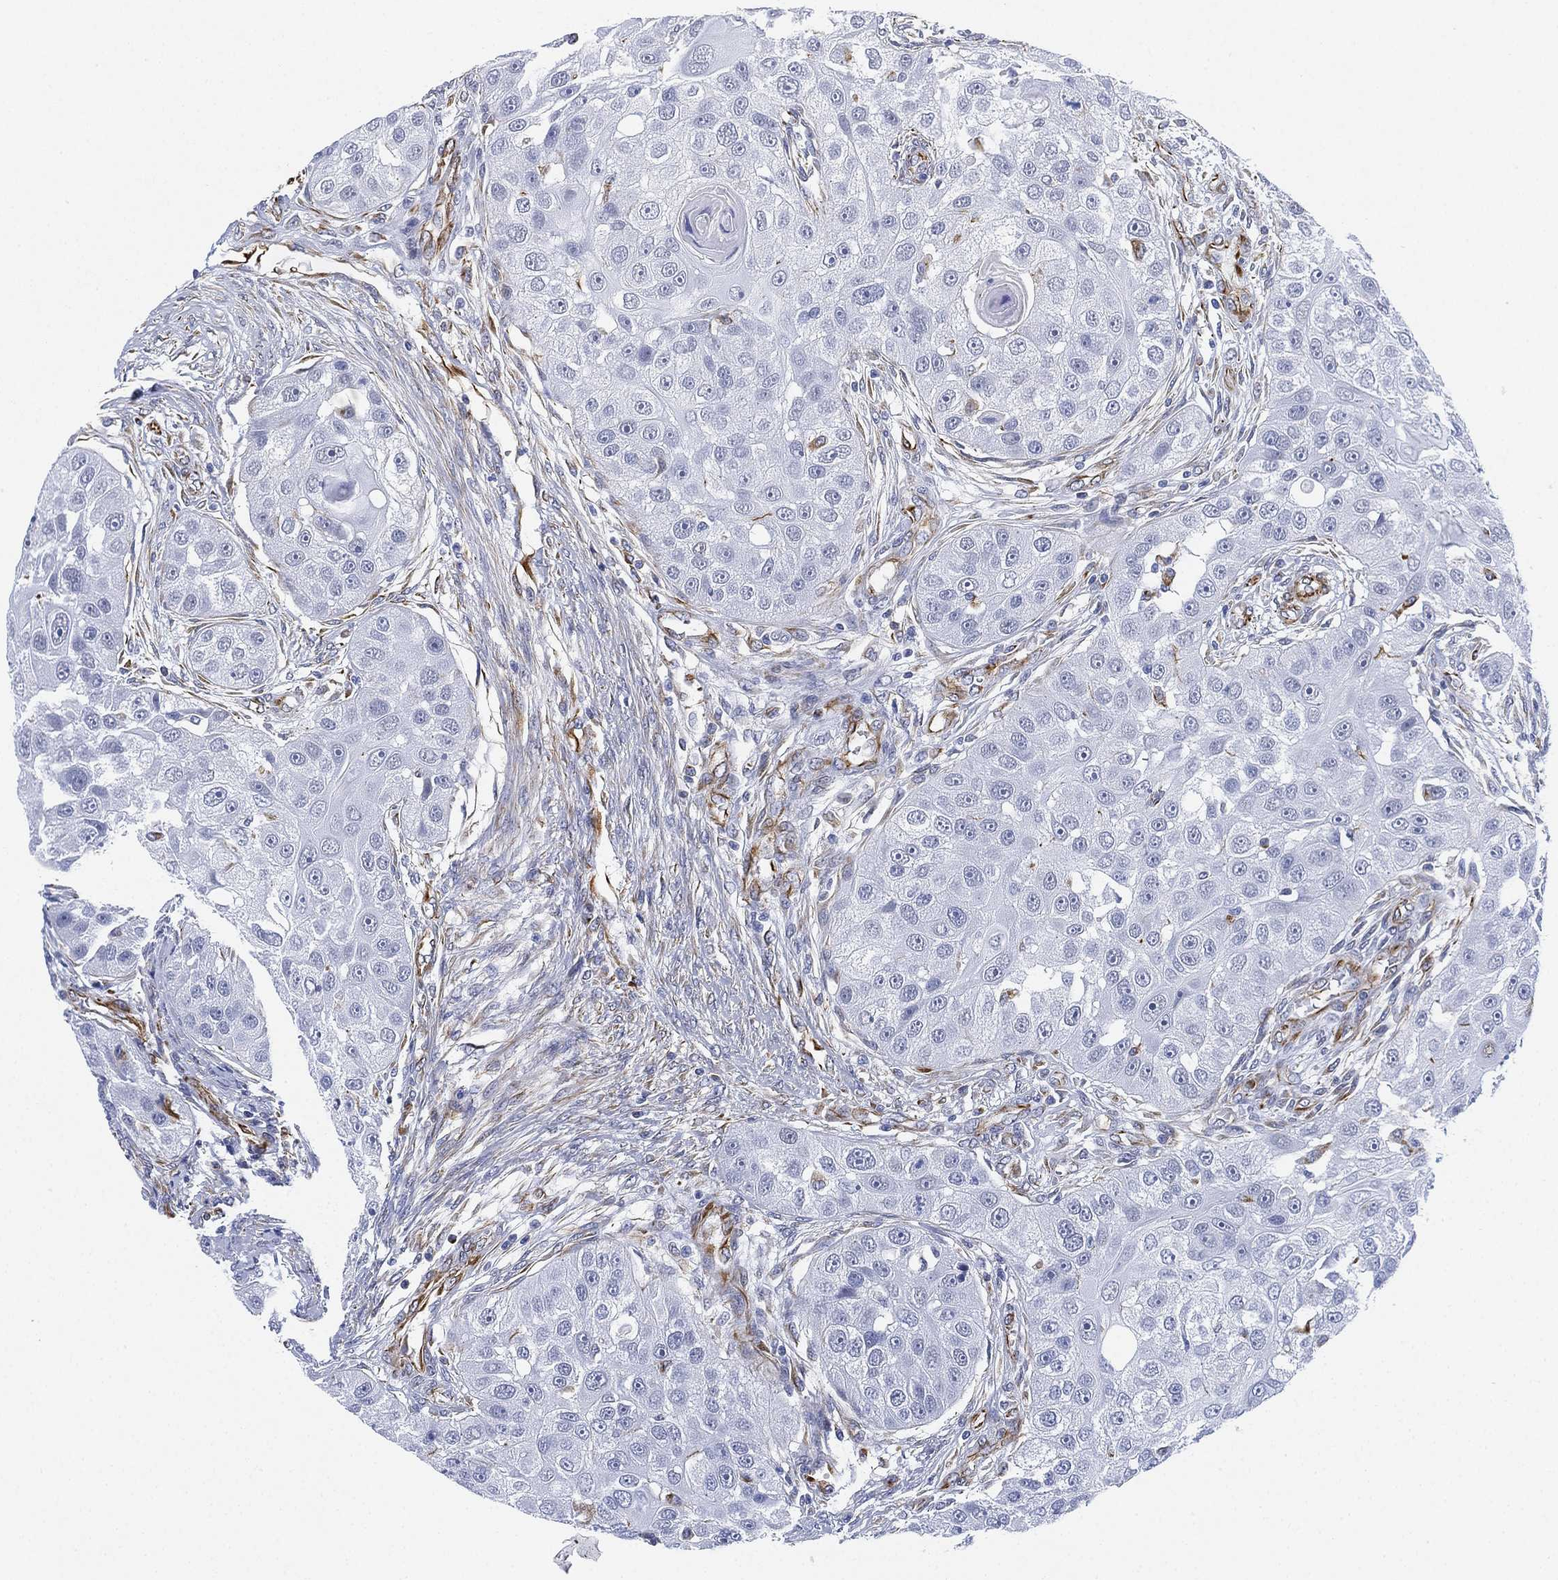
{"staining": {"intensity": "negative", "quantity": "none", "location": "none"}, "tissue": "head and neck cancer", "cell_type": "Tumor cells", "image_type": "cancer", "snomed": [{"axis": "morphology", "description": "Normal tissue, NOS"}, {"axis": "morphology", "description": "Squamous cell carcinoma, NOS"}, {"axis": "topography", "description": "Skeletal muscle"}, {"axis": "topography", "description": "Head-Neck"}], "caption": "The image exhibits no significant staining in tumor cells of squamous cell carcinoma (head and neck).", "gene": "PSKH2", "patient": {"sex": "male", "age": 51}}